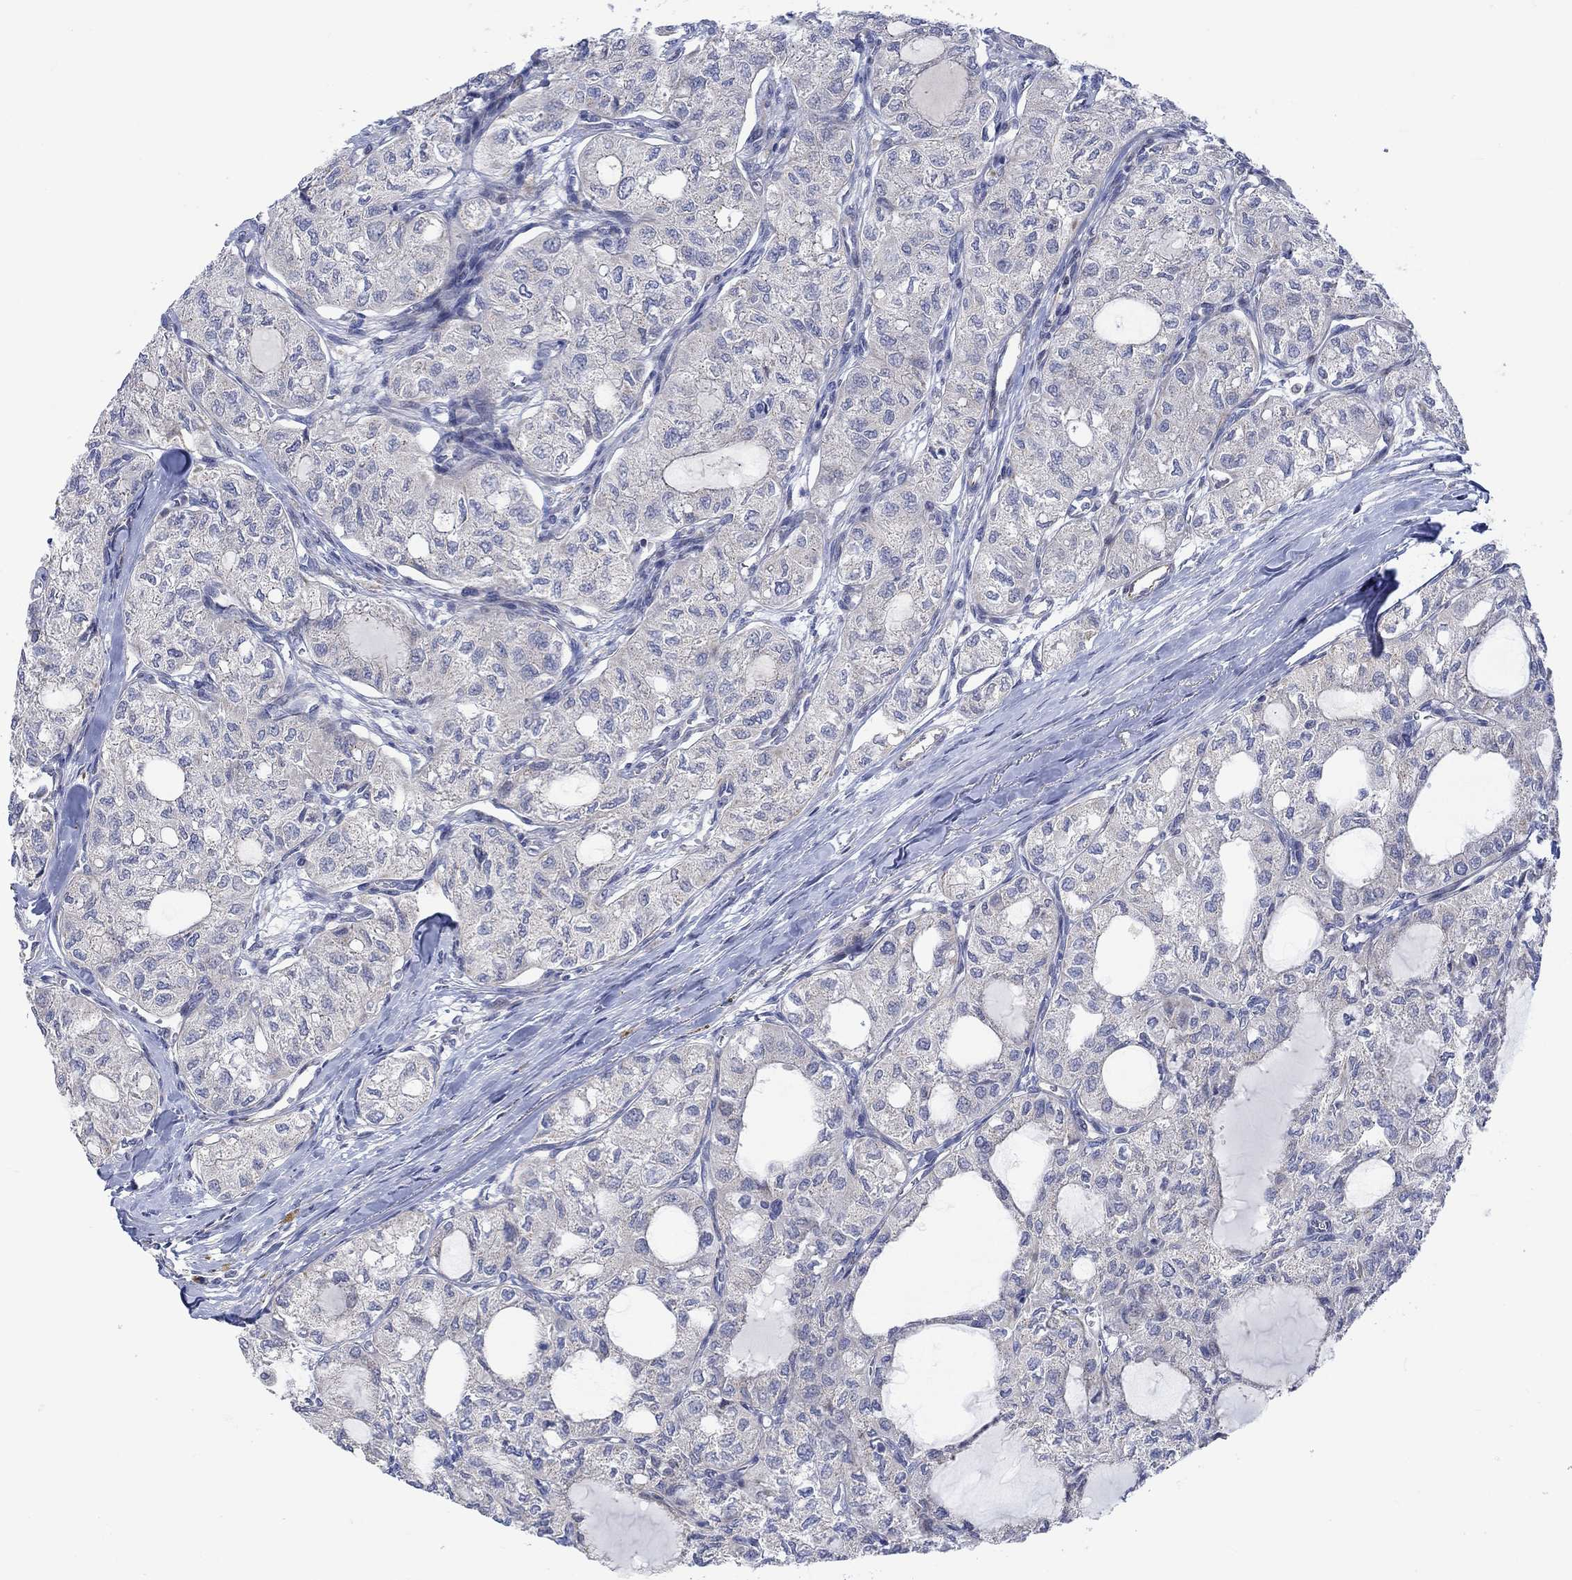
{"staining": {"intensity": "negative", "quantity": "none", "location": "none"}, "tissue": "thyroid cancer", "cell_type": "Tumor cells", "image_type": "cancer", "snomed": [{"axis": "morphology", "description": "Follicular adenoma carcinoma, NOS"}, {"axis": "topography", "description": "Thyroid gland"}], "caption": "A histopathology image of human thyroid cancer (follicular adenoma carcinoma) is negative for staining in tumor cells.", "gene": "CAMK1D", "patient": {"sex": "male", "age": 75}}